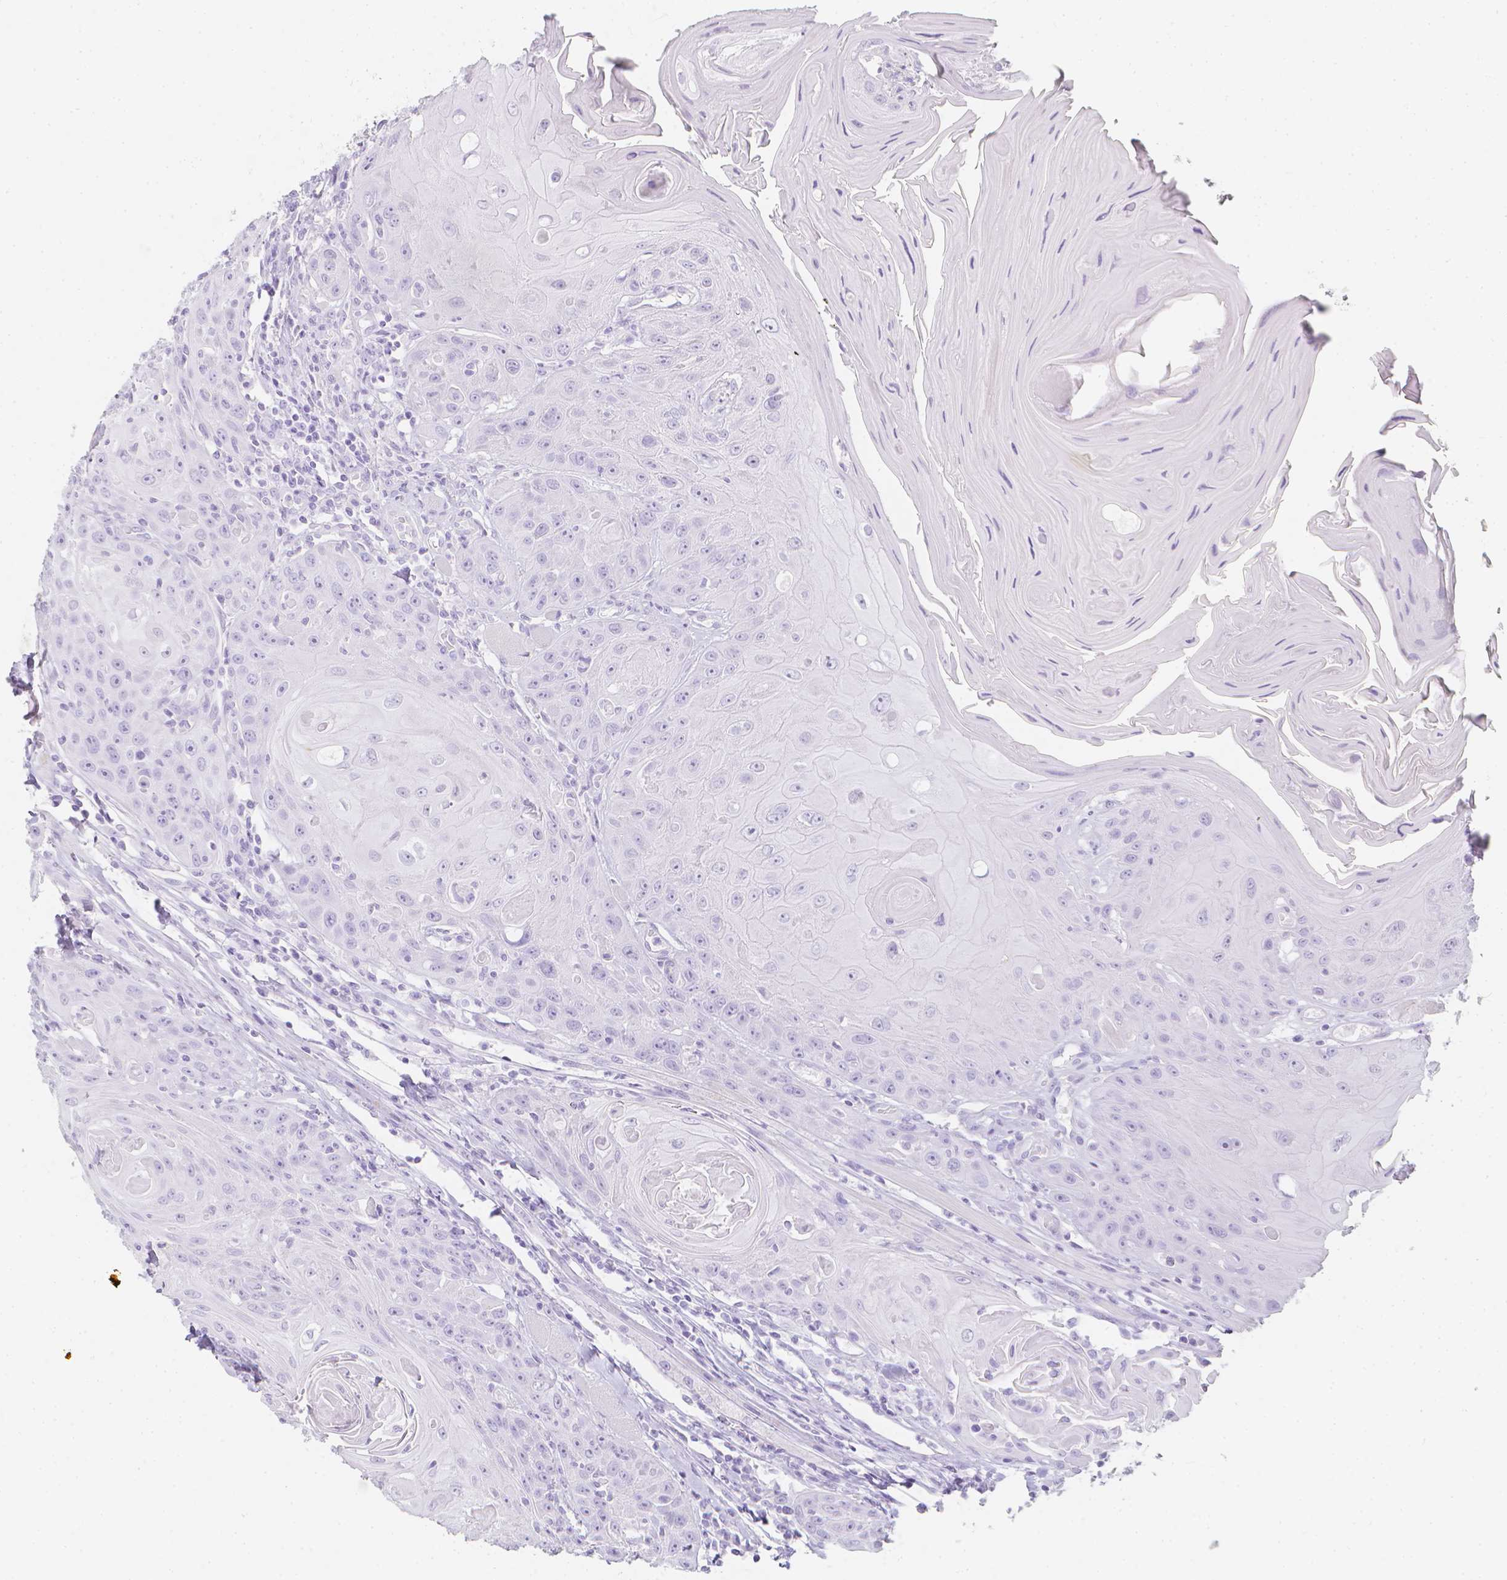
{"staining": {"intensity": "negative", "quantity": "none", "location": "none"}, "tissue": "head and neck cancer", "cell_type": "Tumor cells", "image_type": "cancer", "snomed": [{"axis": "morphology", "description": "Squamous cell carcinoma, NOS"}, {"axis": "topography", "description": "Head-Neck"}], "caption": "Tumor cells are negative for brown protein staining in head and neck cancer (squamous cell carcinoma).", "gene": "LGALS4", "patient": {"sex": "female", "age": 59}}